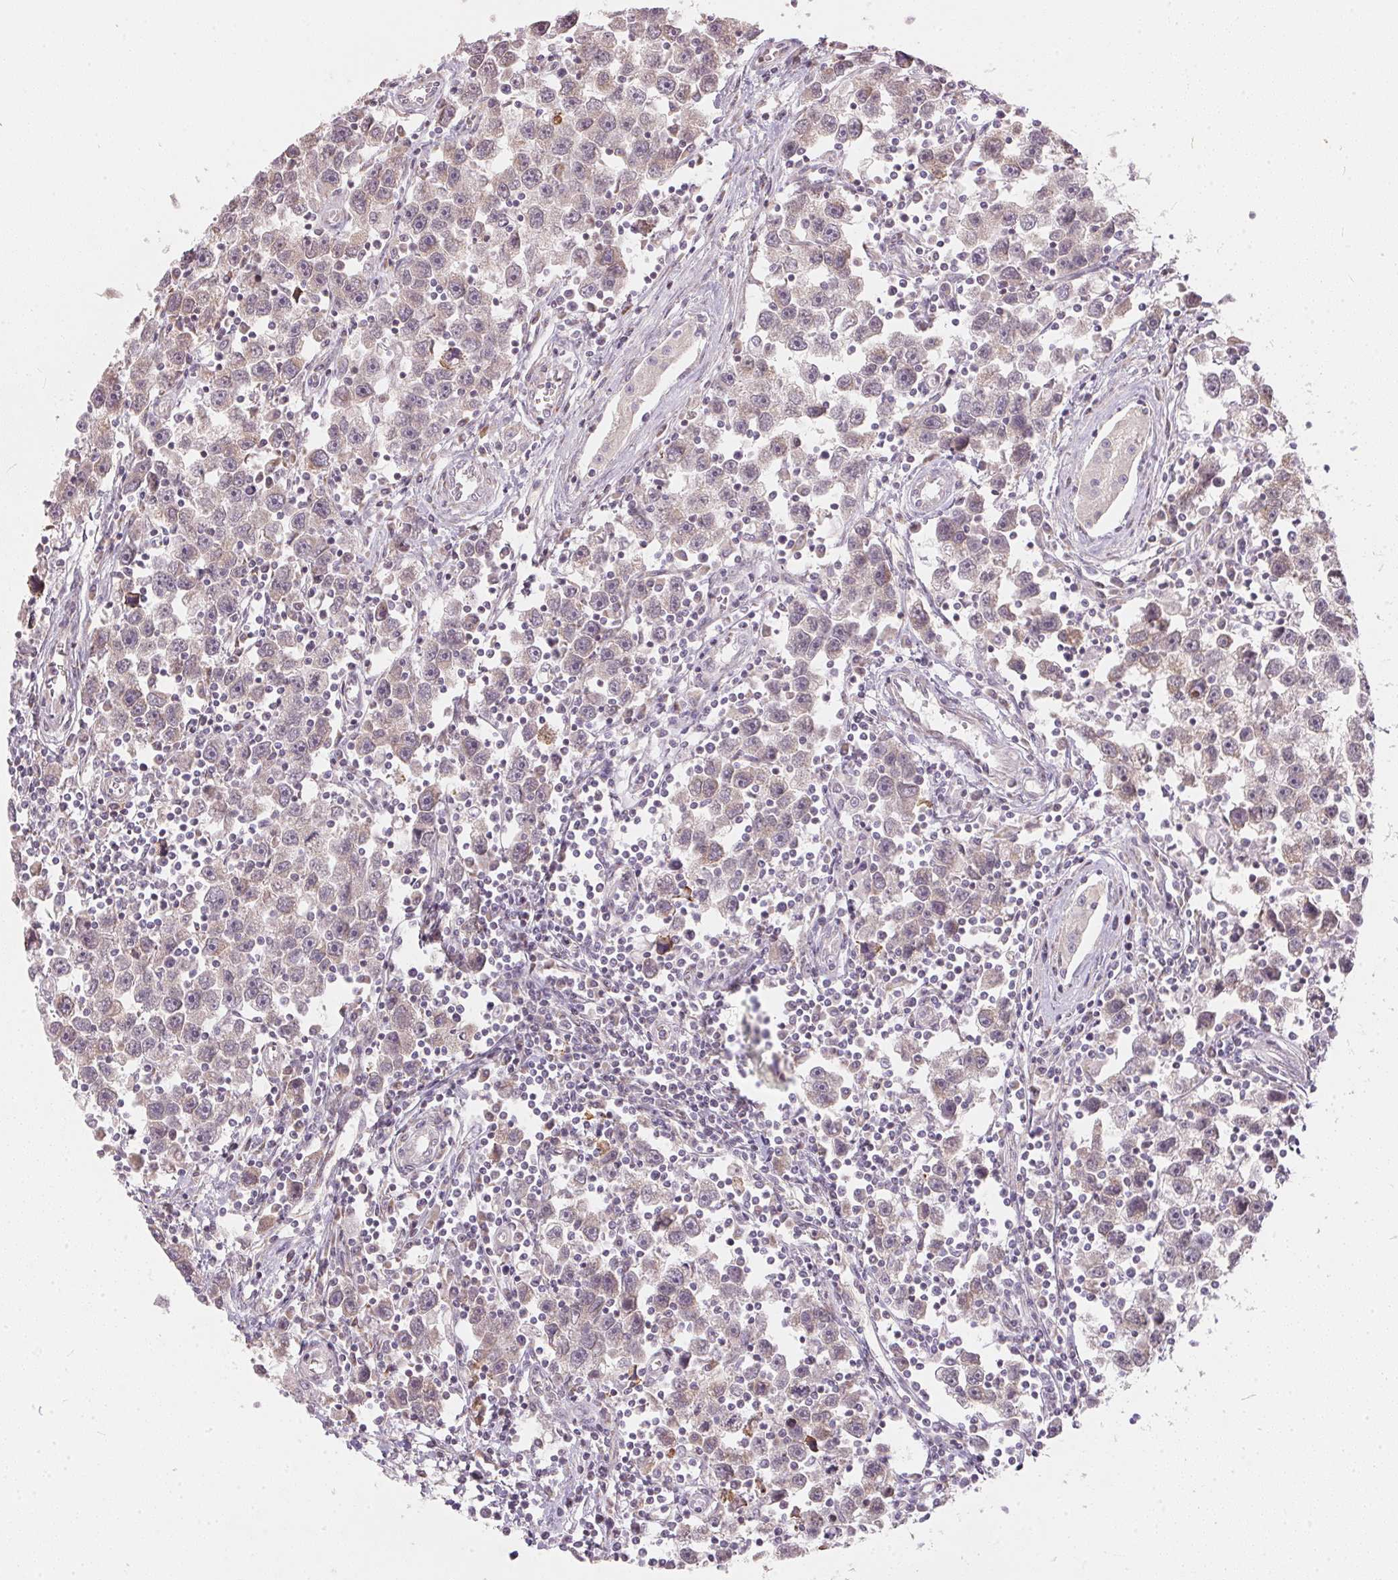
{"staining": {"intensity": "negative", "quantity": "none", "location": "none"}, "tissue": "testis cancer", "cell_type": "Tumor cells", "image_type": "cancer", "snomed": [{"axis": "morphology", "description": "Seminoma, NOS"}, {"axis": "topography", "description": "Testis"}], "caption": "IHC micrograph of neoplastic tissue: seminoma (testis) stained with DAB demonstrates no significant protein expression in tumor cells.", "gene": "VWA5B2", "patient": {"sex": "male", "age": 30}}